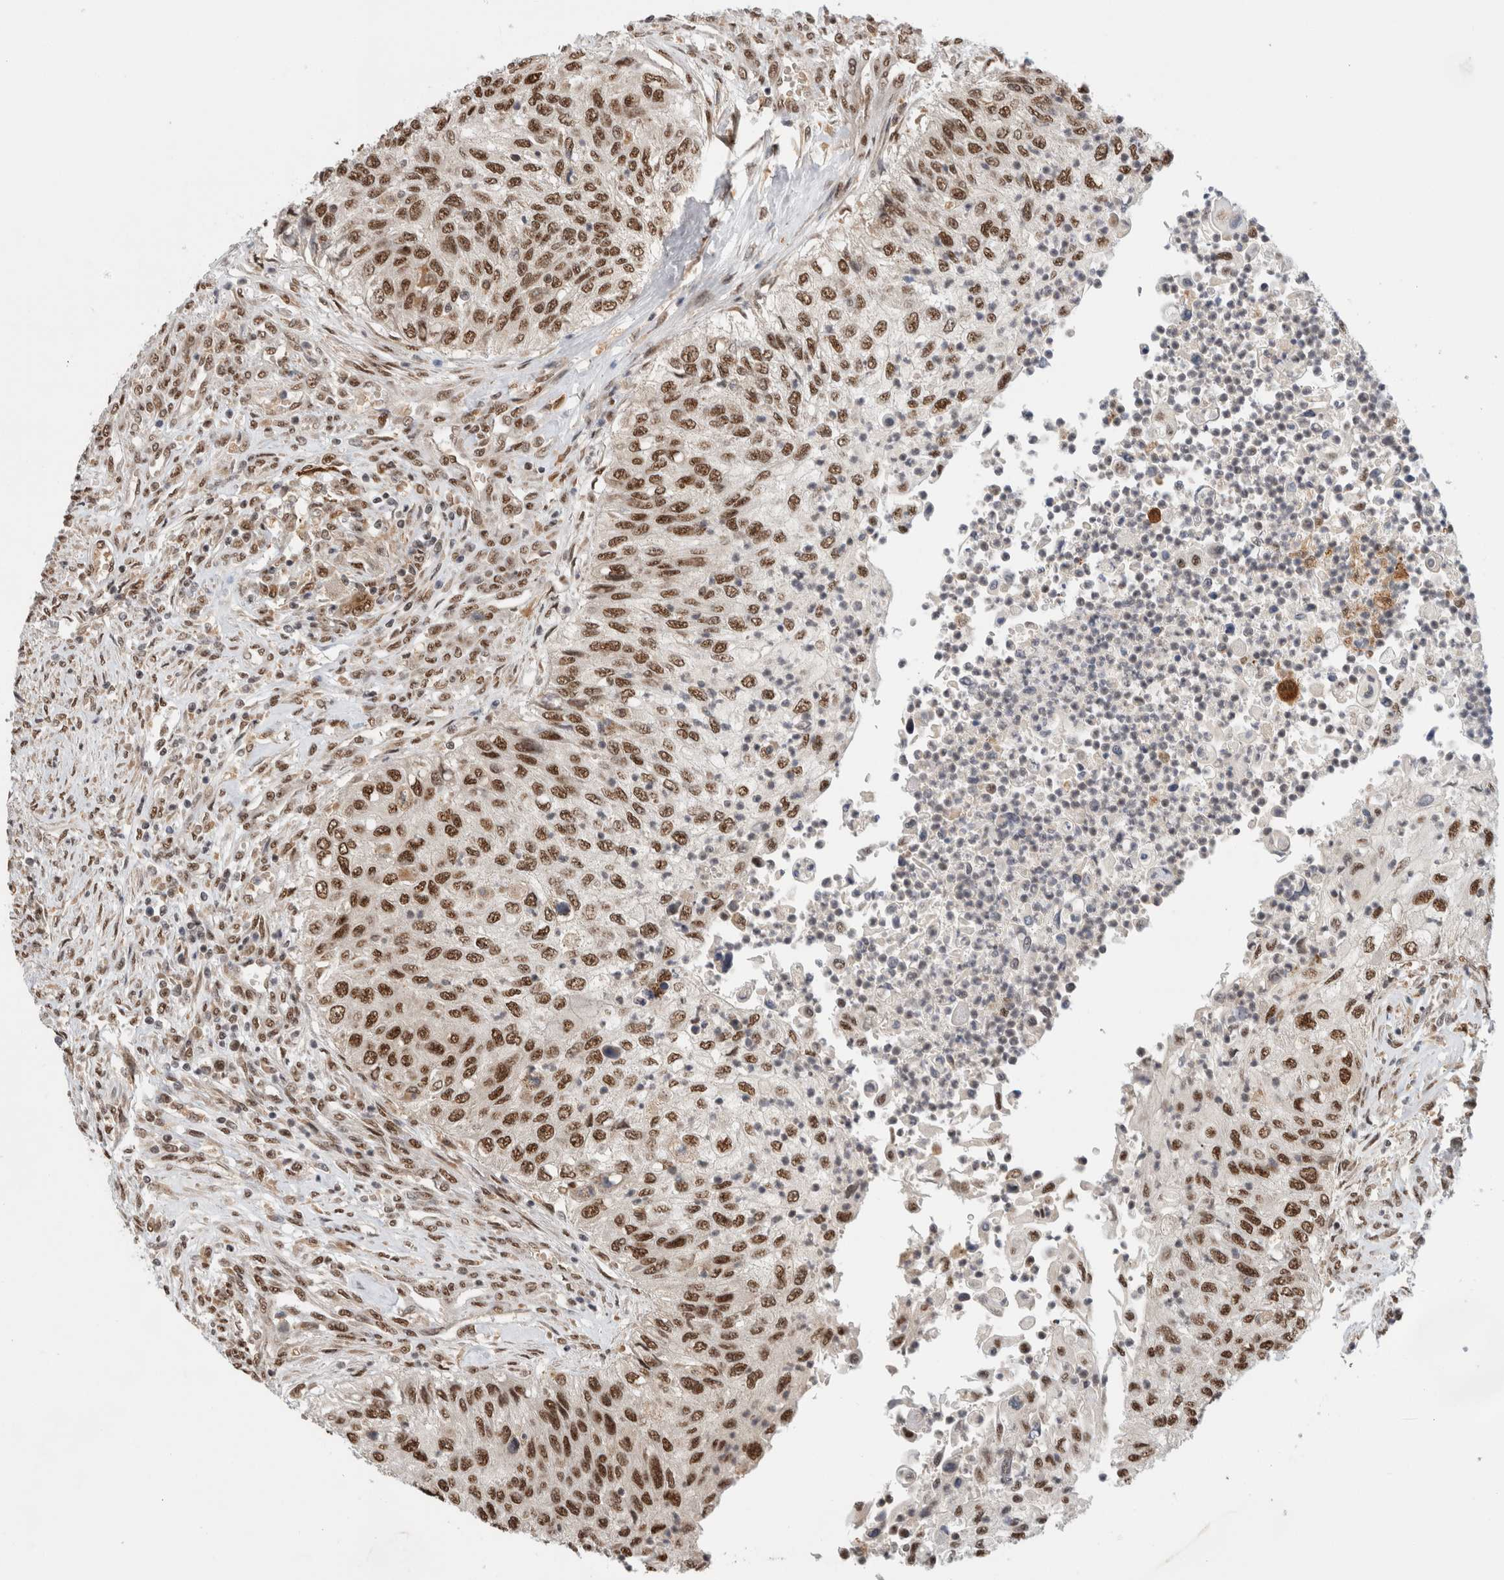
{"staining": {"intensity": "strong", "quantity": ">75%", "location": "nuclear"}, "tissue": "urothelial cancer", "cell_type": "Tumor cells", "image_type": "cancer", "snomed": [{"axis": "morphology", "description": "Urothelial carcinoma, High grade"}, {"axis": "topography", "description": "Urinary bladder"}], "caption": "About >75% of tumor cells in urothelial carcinoma (high-grade) show strong nuclear protein expression as visualized by brown immunohistochemical staining.", "gene": "NCAPG2", "patient": {"sex": "female", "age": 60}}